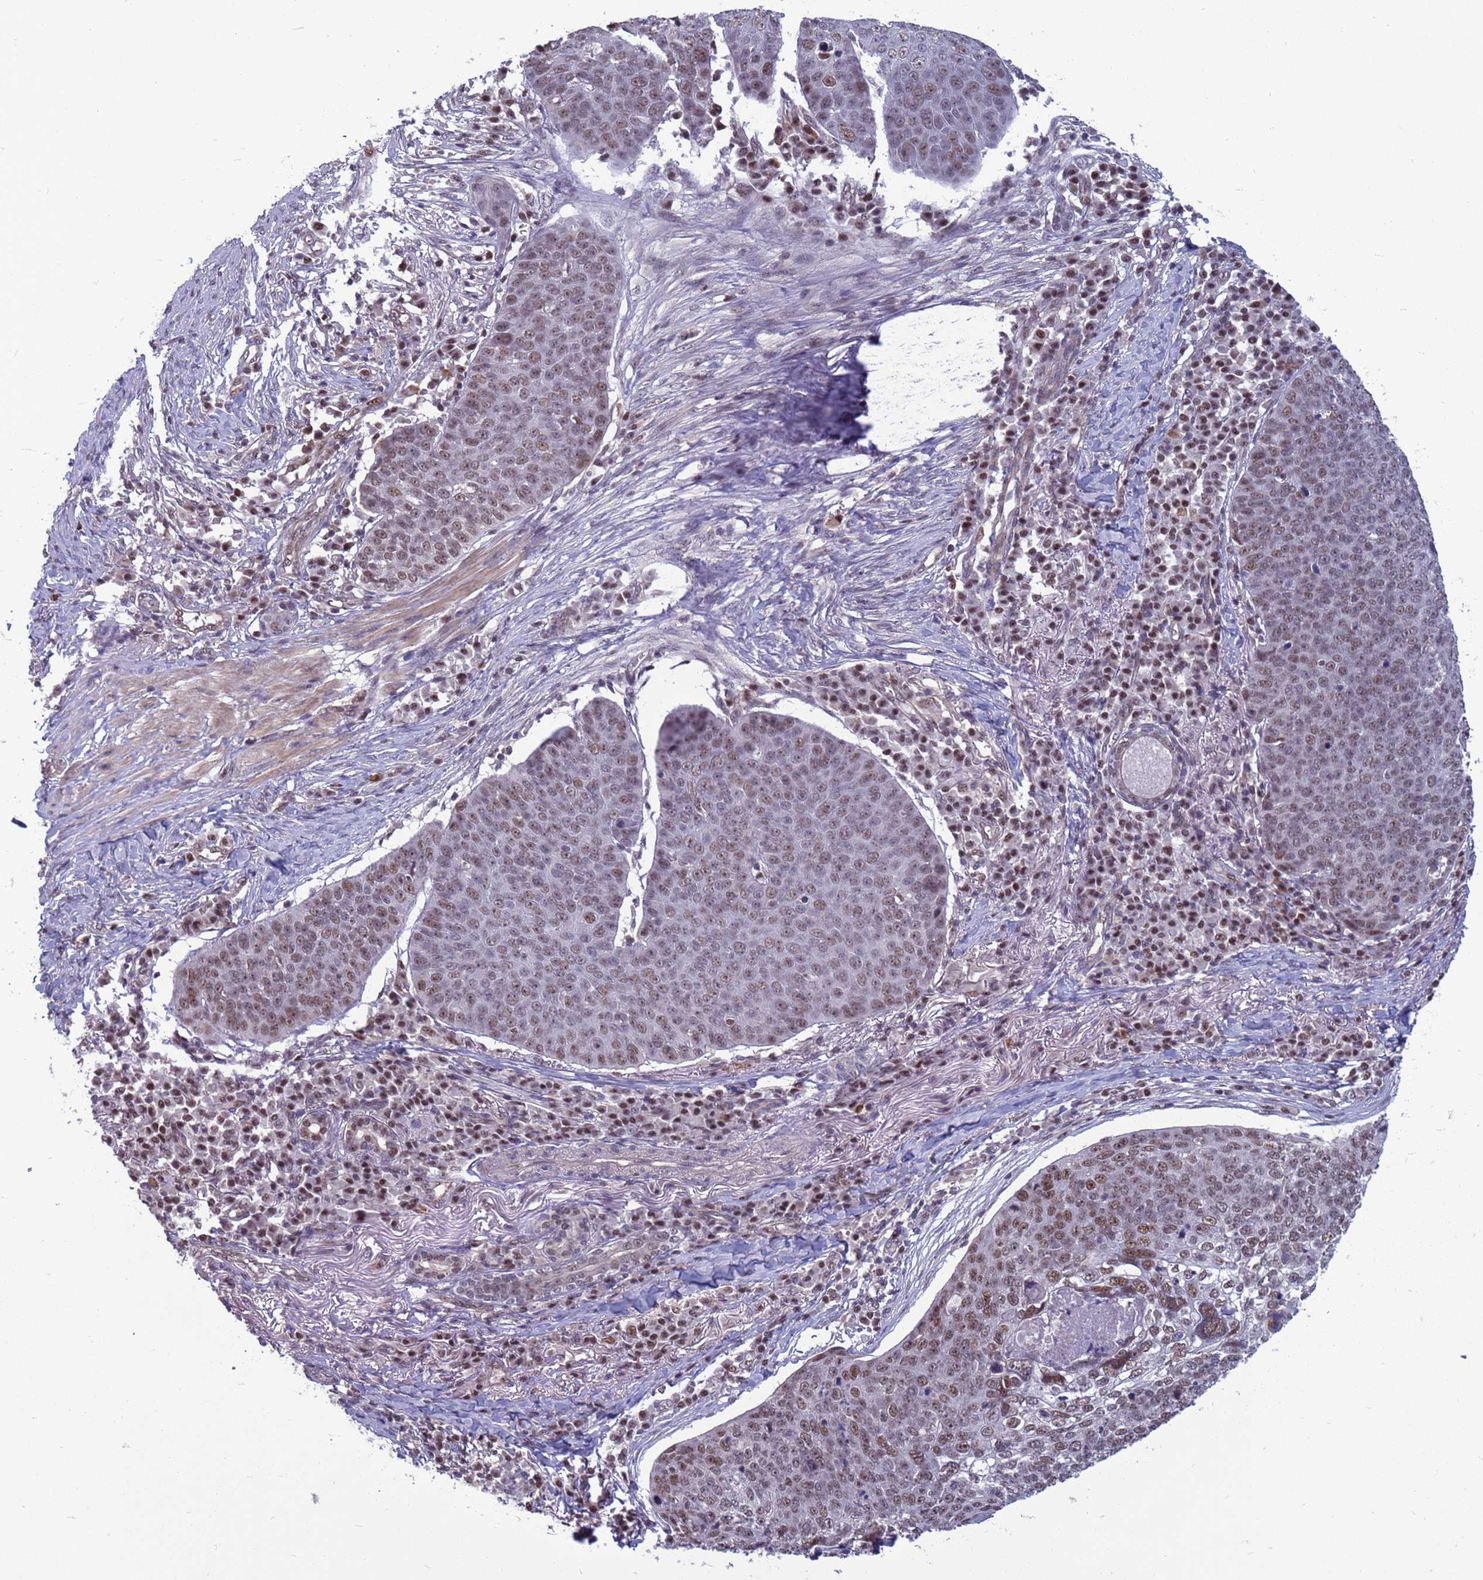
{"staining": {"intensity": "moderate", "quantity": ">75%", "location": "nuclear"}, "tissue": "skin cancer", "cell_type": "Tumor cells", "image_type": "cancer", "snomed": [{"axis": "morphology", "description": "Squamous cell carcinoma, NOS"}, {"axis": "topography", "description": "Skin"}], "caption": "IHC (DAB (3,3'-diaminobenzidine)) staining of human skin cancer (squamous cell carcinoma) displays moderate nuclear protein positivity in about >75% of tumor cells. The staining was performed using DAB to visualize the protein expression in brown, while the nuclei were stained in blue with hematoxylin (Magnification: 20x).", "gene": "NSL1", "patient": {"sex": "male", "age": 71}}